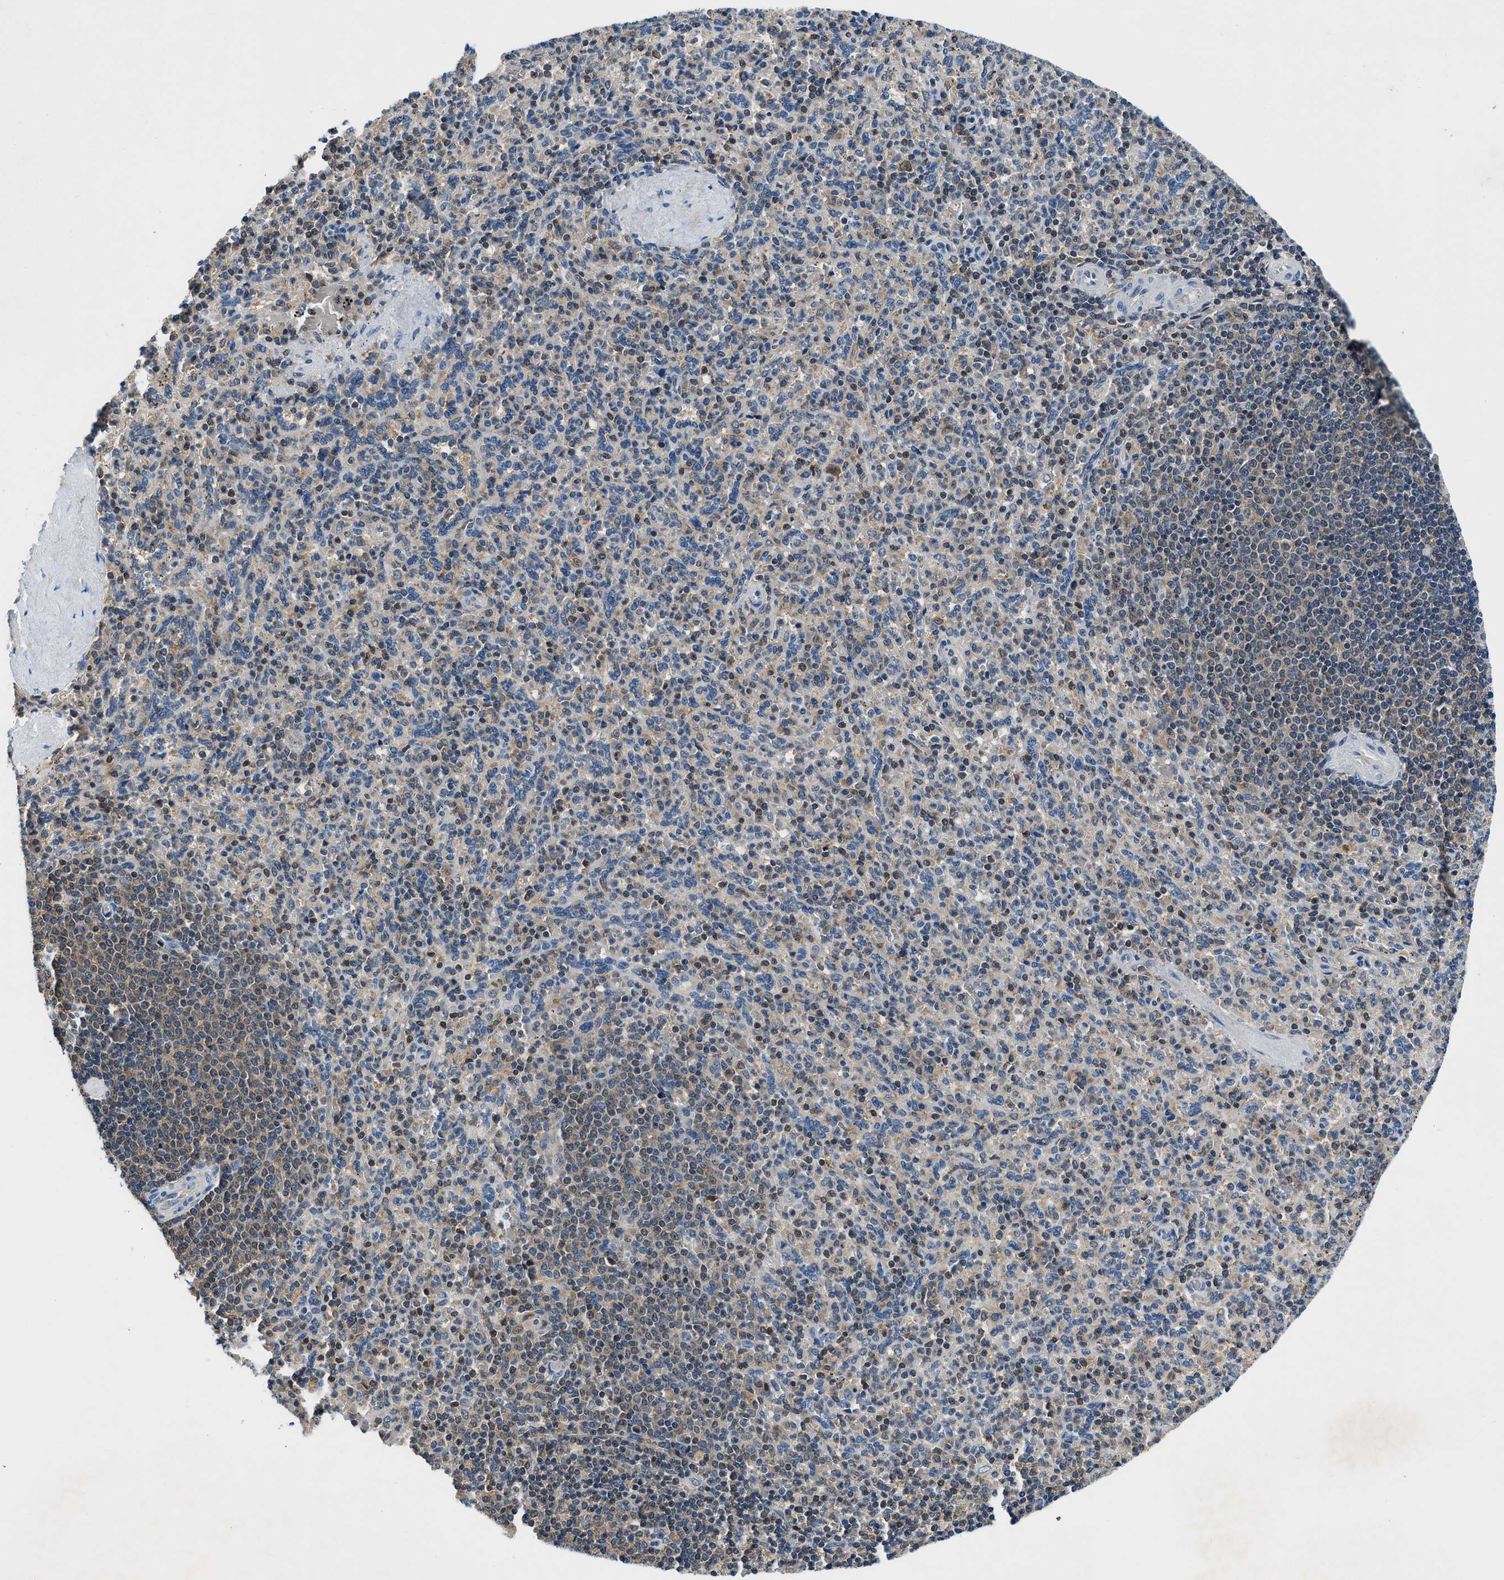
{"staining": {"intensity": "weak", "quantity": "<25%", "location": "cytoplasmic/membranous"}, "tissue": "spleen", "cell_type": "Cells in red pulp", "image_type": "normal", "snomed": [{"axis": "morphology", "description": "Normal tissue, NOS"}, {"axis": "topography", "description": "Spleen"}], "caption": "Immunohistochemistry of normal spleen shows no expression in cells in red pulp. (DAB (3,3'-diaminobenzidine) immunohistochemistry with hematoxylin counter stain).", "gene": "PAFAH2", "patient": {"sex": "male", "age": 36}}